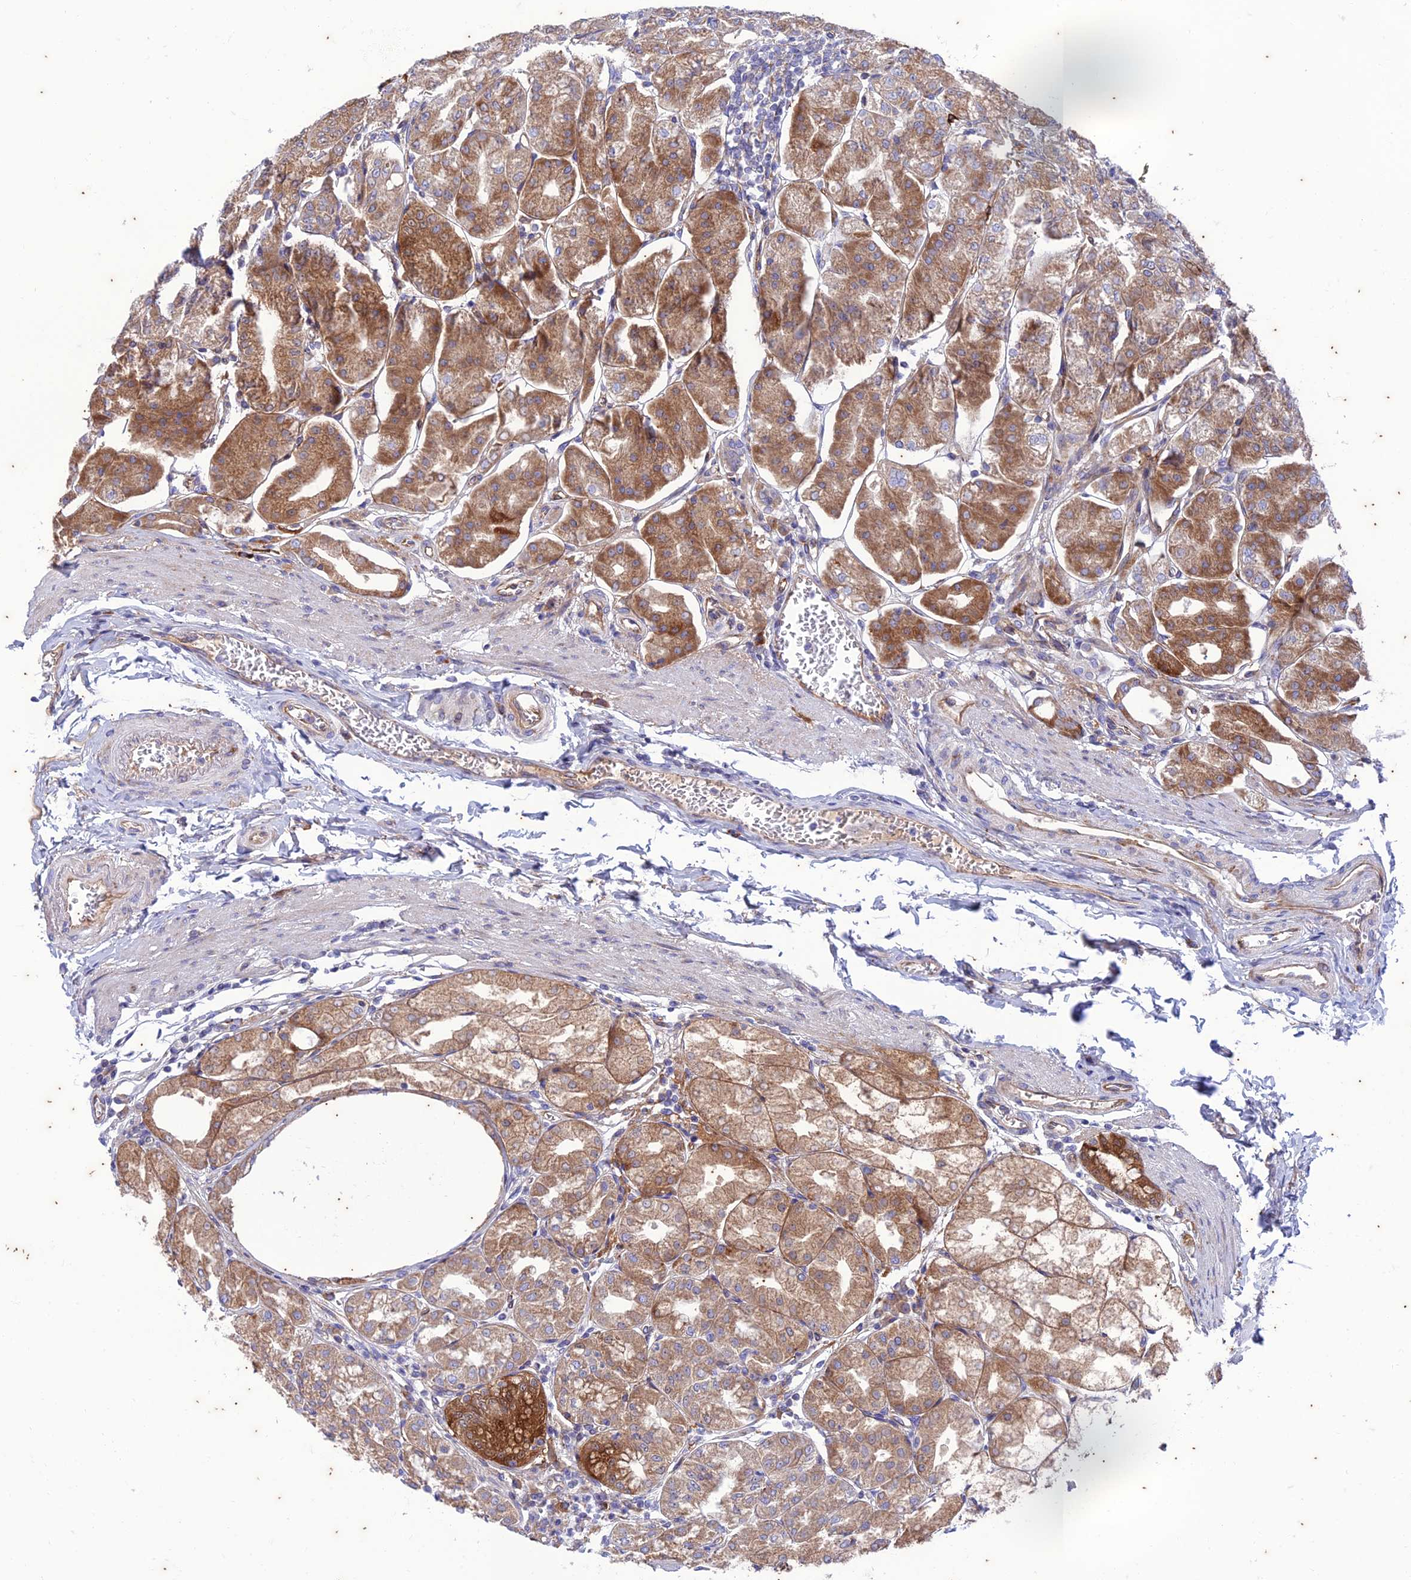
{"staining": {"intensity": "moderate", "quantity": ">75%", "location": "cytoplasmic/membranous"}, "tissue": "stomach", "cell_type": "Glandular cells", "image_type": "normal", "snomed": [{"axis": "morphology", "description": "Normal tissue, NOS"}, {"axis": "topography", "description": "Stomach, lower"}], "caption": "This image shows immunohistochemistry (IHC) staining of benign stomach, with medium moderate cytoplasmic/membranous staining in about >75% of glandular cells.", "gene": "PIMREG", "patient": {"sex": "male", "age": 71}}